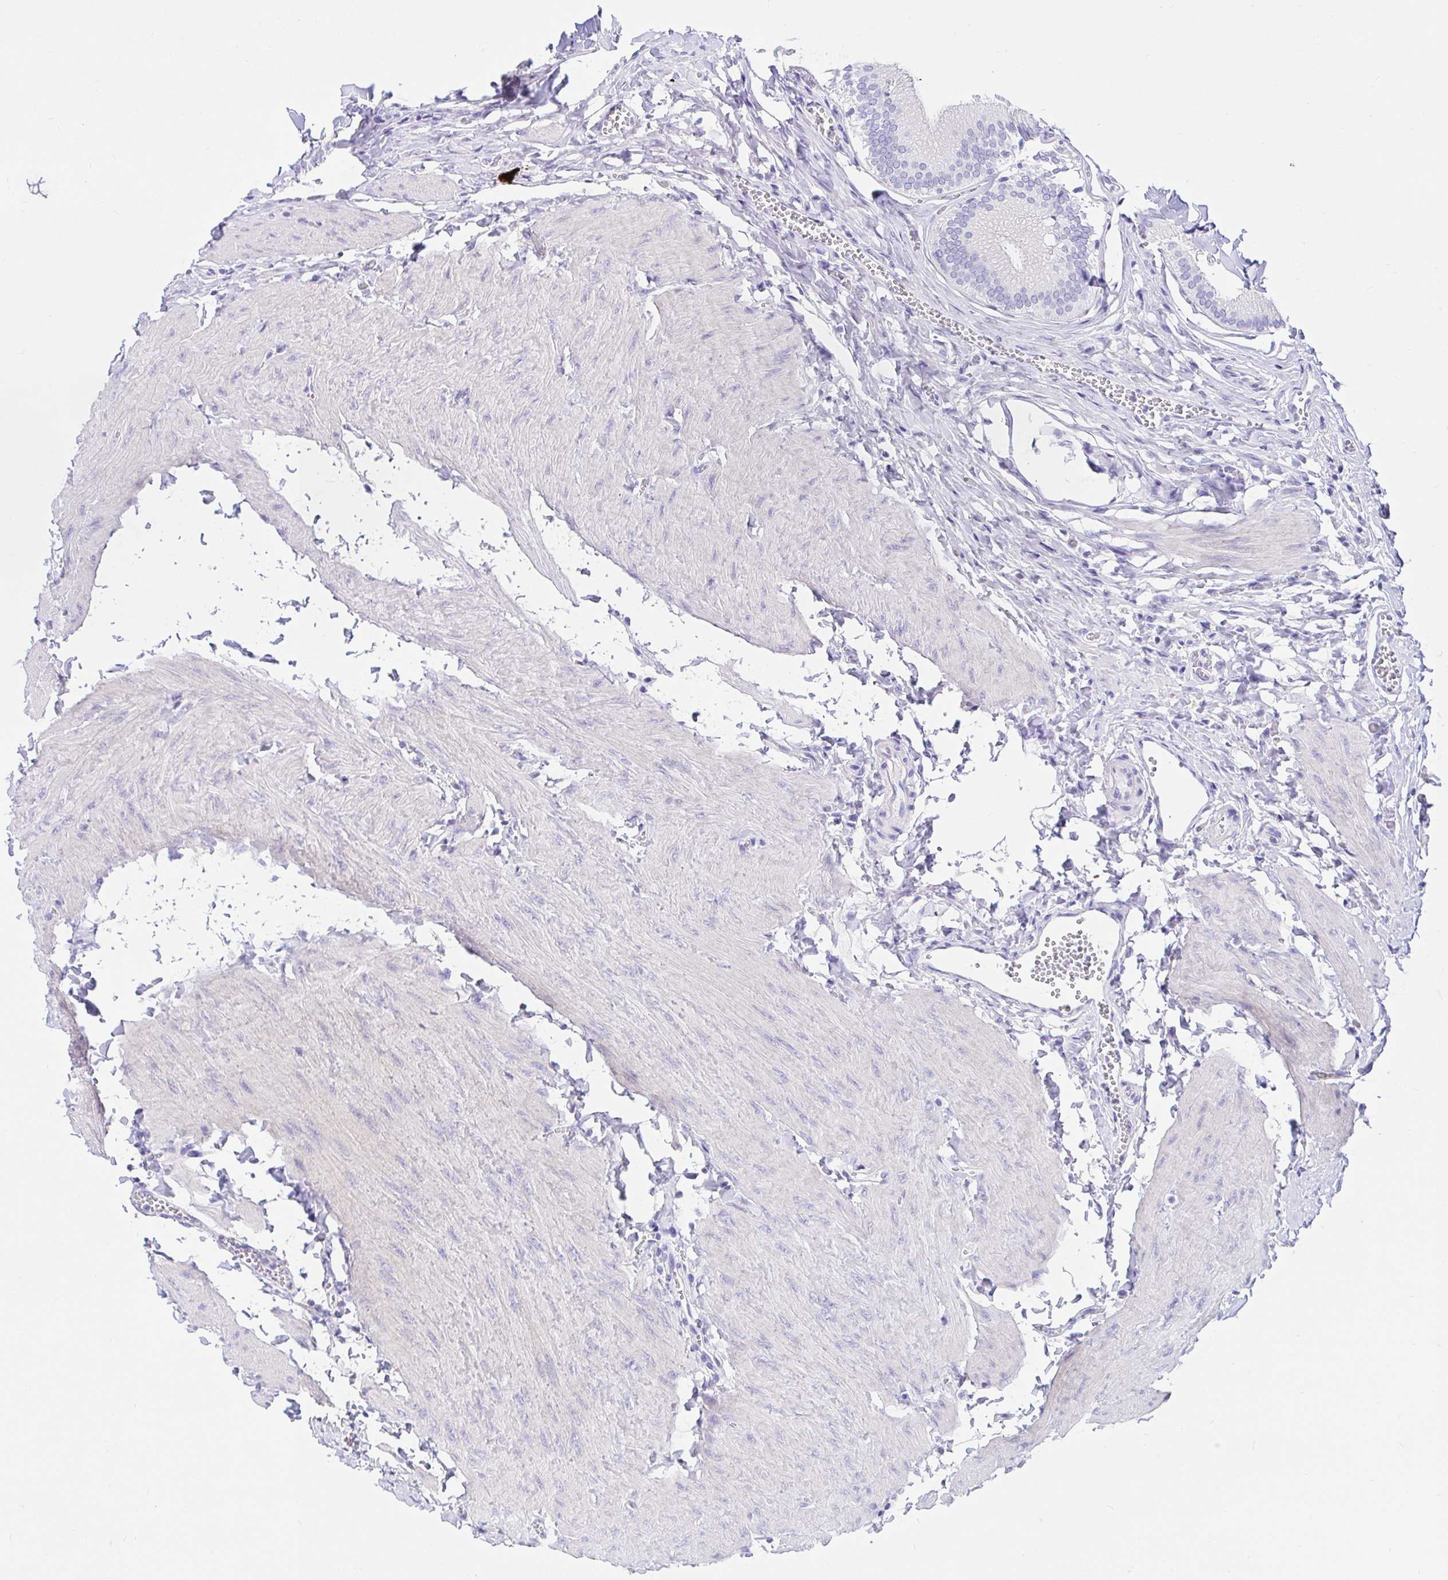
{"staining": {"intensity": "negative", "quantity": "none", "location": "none"}, "tissue": "gallbladder", "cell_type": "Glandular cells", "image_type": "normal", "snomed": [{"axis": "morphology", "description": "Normal tissue, NOS"}, {"axis": "topography", "description": "Gallbladder"}, {"axis": "topography", "description": "Peripheral nerve tissue"}], "caption": "An image of gallbladder stained for a protein demonstrates no brown staining in glandular cells.", "gene": "CCDC62", "patient": {"sex": "male", "age": 17}}